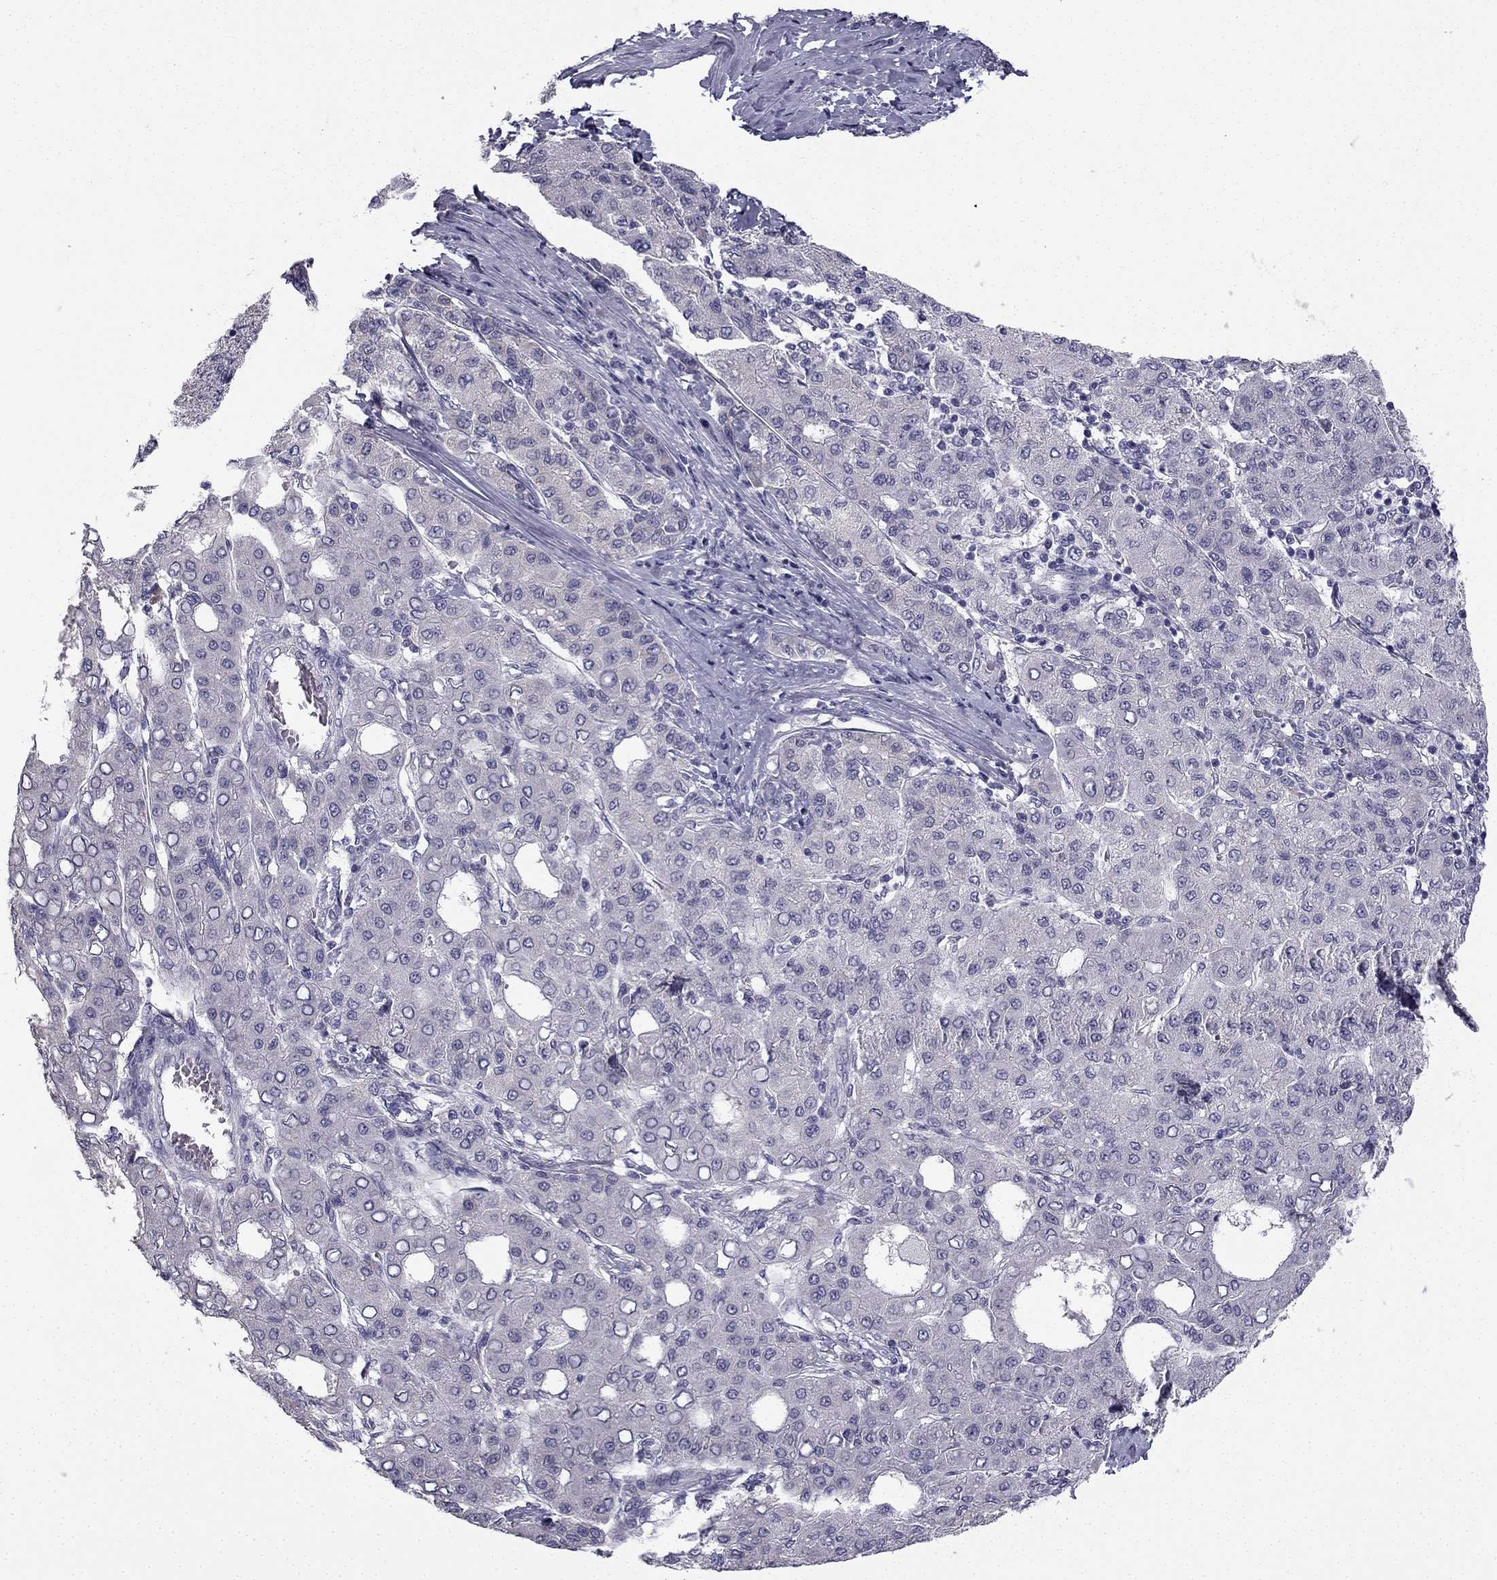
{"staining": {"intensity": "negative", "quantity": "none", "location": "none"}, "tissue": "liver cancer", "cell_type": "Tumor cells", "image_type": "cancer", "snomed": [{"axis": "morphology", "description": "Carcinoma, Hepatocellular, NOS"}, {"axis": "topography", "description": "Liver"}], "caption": "Tumor cells show no significant positivity in liver hepatocellular carcinoma. (IHC, brightfield microscopy, high magnification).", "gene": "CCDC40", "patient": {"sex": "male", "age": 65}}